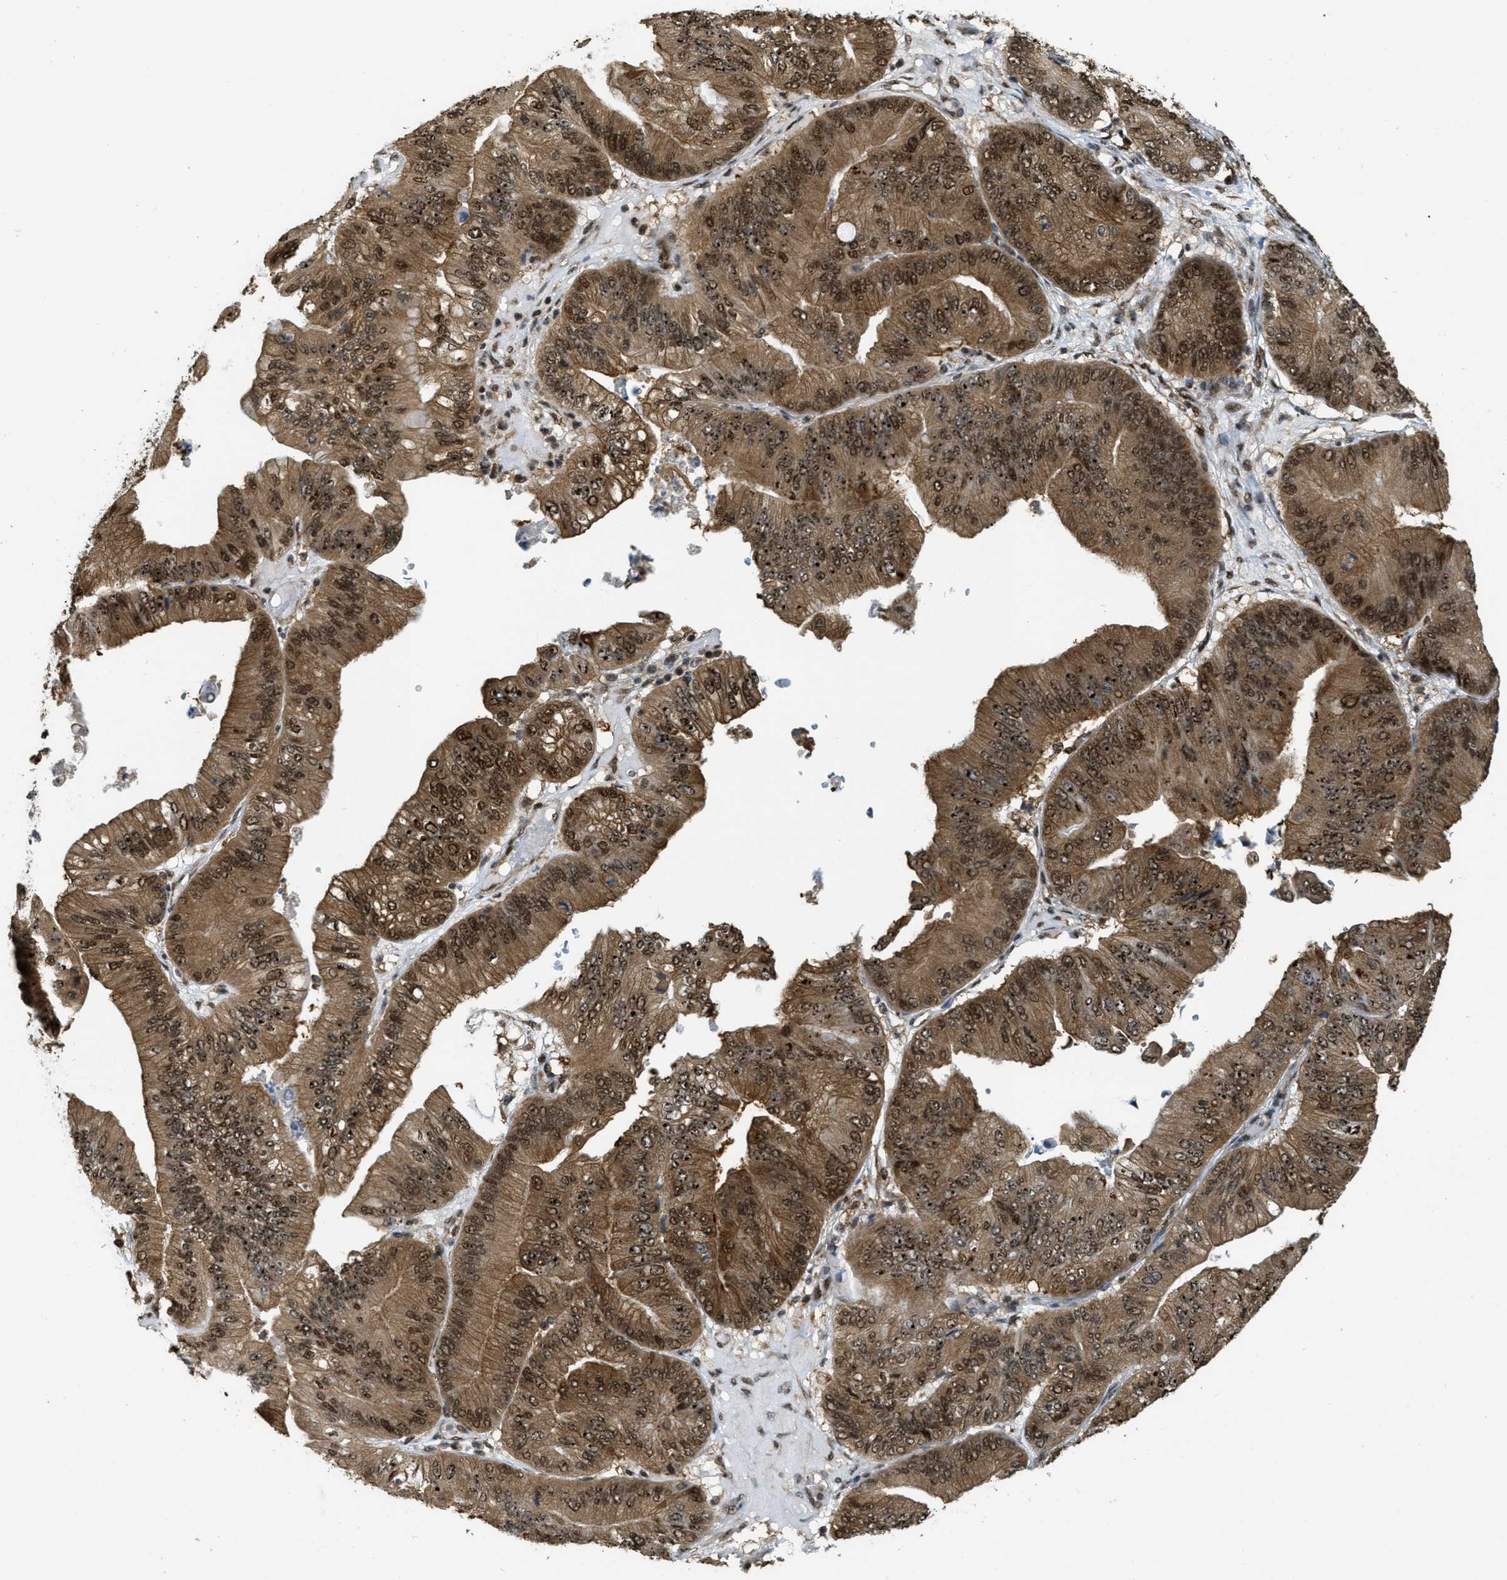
{"staining": {"intensity": "strong", "quantity": ">75%", "location": "cytoplasmic/membranous,nuclear"}, "tissue": "ovarian cancer", "cell_type": "Tumor cells", "image_type": "cancer", "snomed": [{"axis": "morphology", "description": "Cystadenocarcinoma, mucinous, NOS"}, {"axis": "topography", "description": "Ovary"}], "caption": "Strong cytoplasmic/membranous and nuclear positivity for a protein is identified in approximately >75% of tumor cells of ovarian mucinous cystadenocarcinoma using immunohistochemistry.", "gene": "PSMC5", "patient": {"sex": "female", "age": 61}}